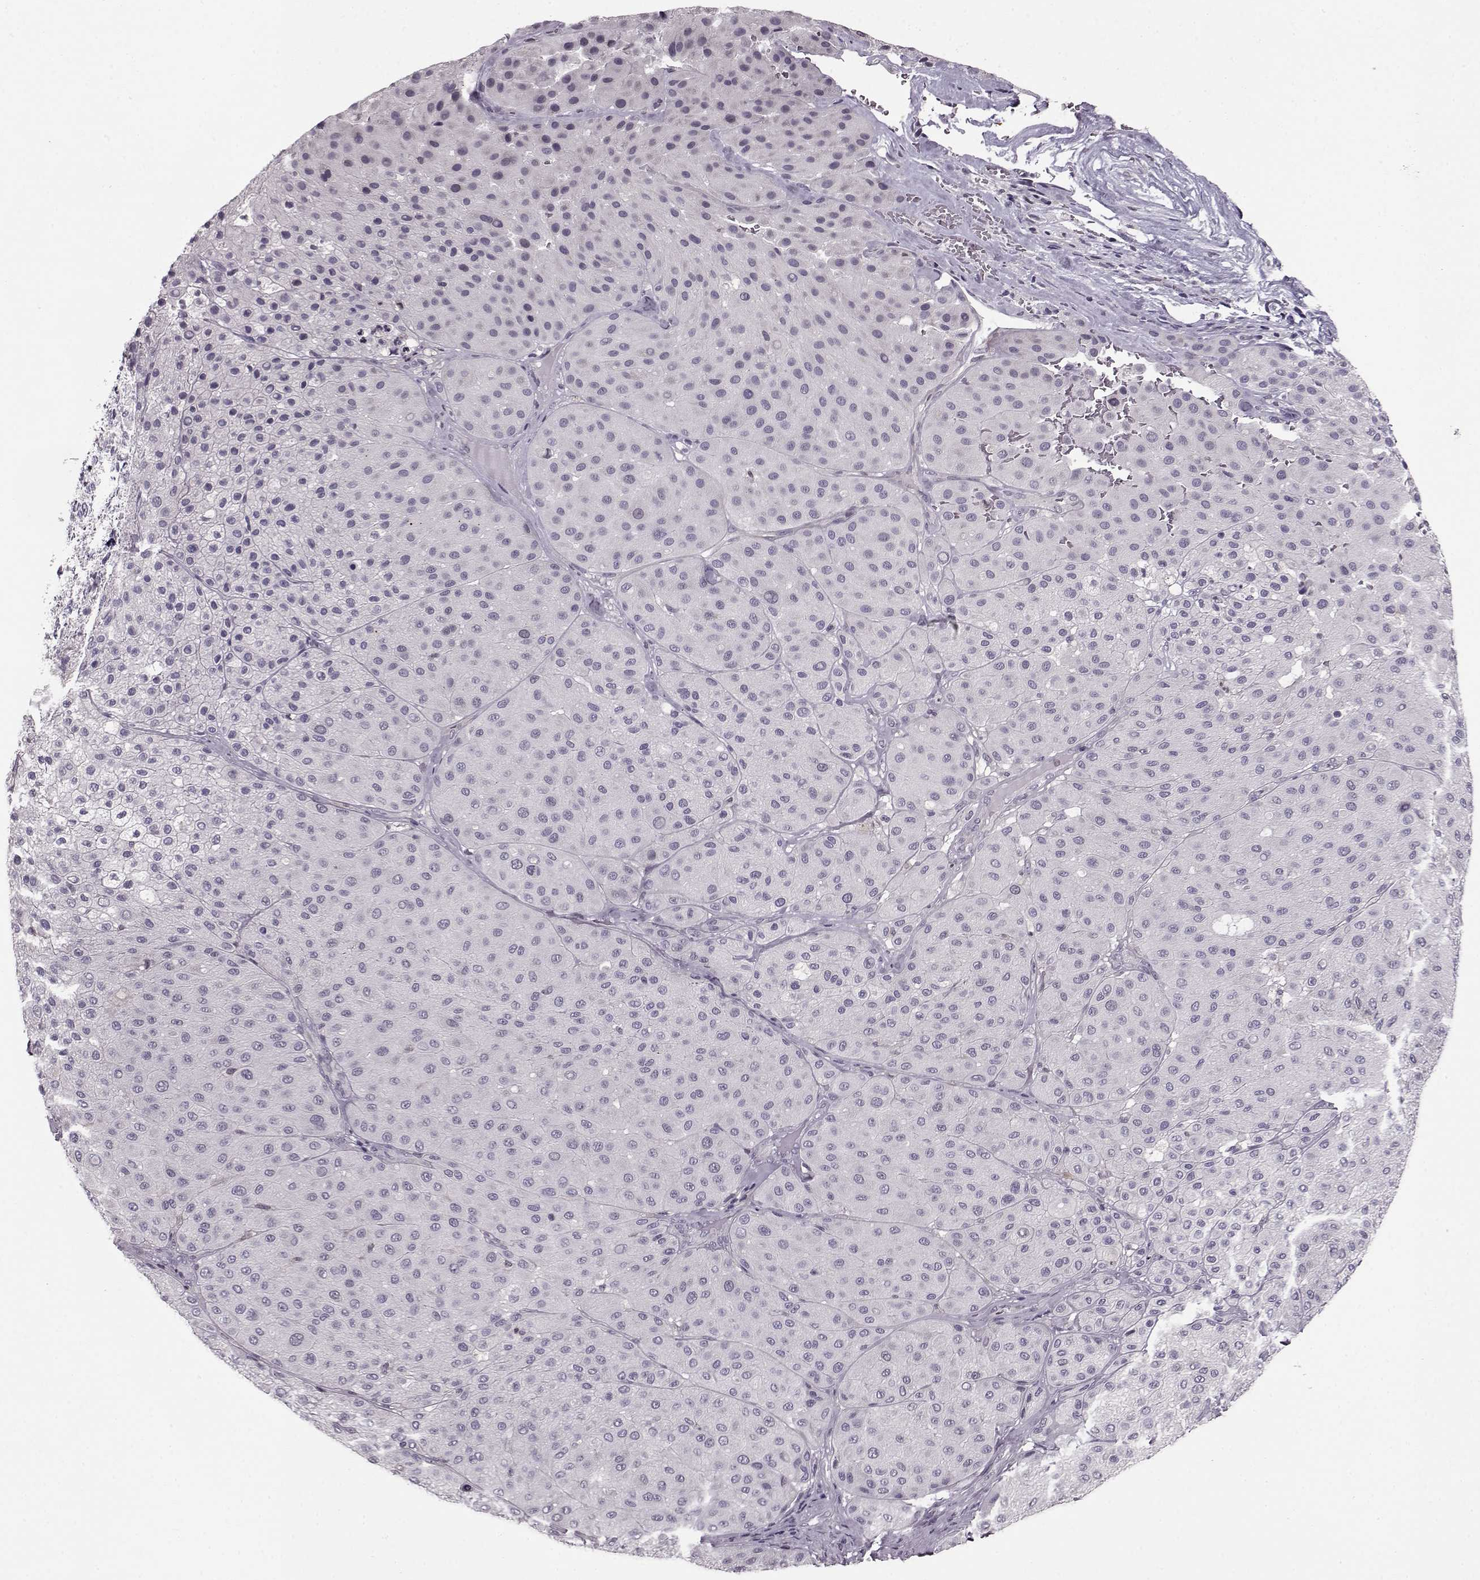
{"staining": {"intensity": "negative", "quantity": "none", "location": "none"}, "tissue": "melanoma", "cell_type": "Tumor cells", "image_type": "cancer", "snomed": [{"axis": "morphology", "description": "Malignant melanoma, Metastatic site"}, {"axis": "topography", "description": "Smooth muscle"}], "caption": "Protein analysis of melanoma shows no significant positivity in tumor cells.", "gene": "RP1L1", "patient": {"sex": "male", "age": 41}}